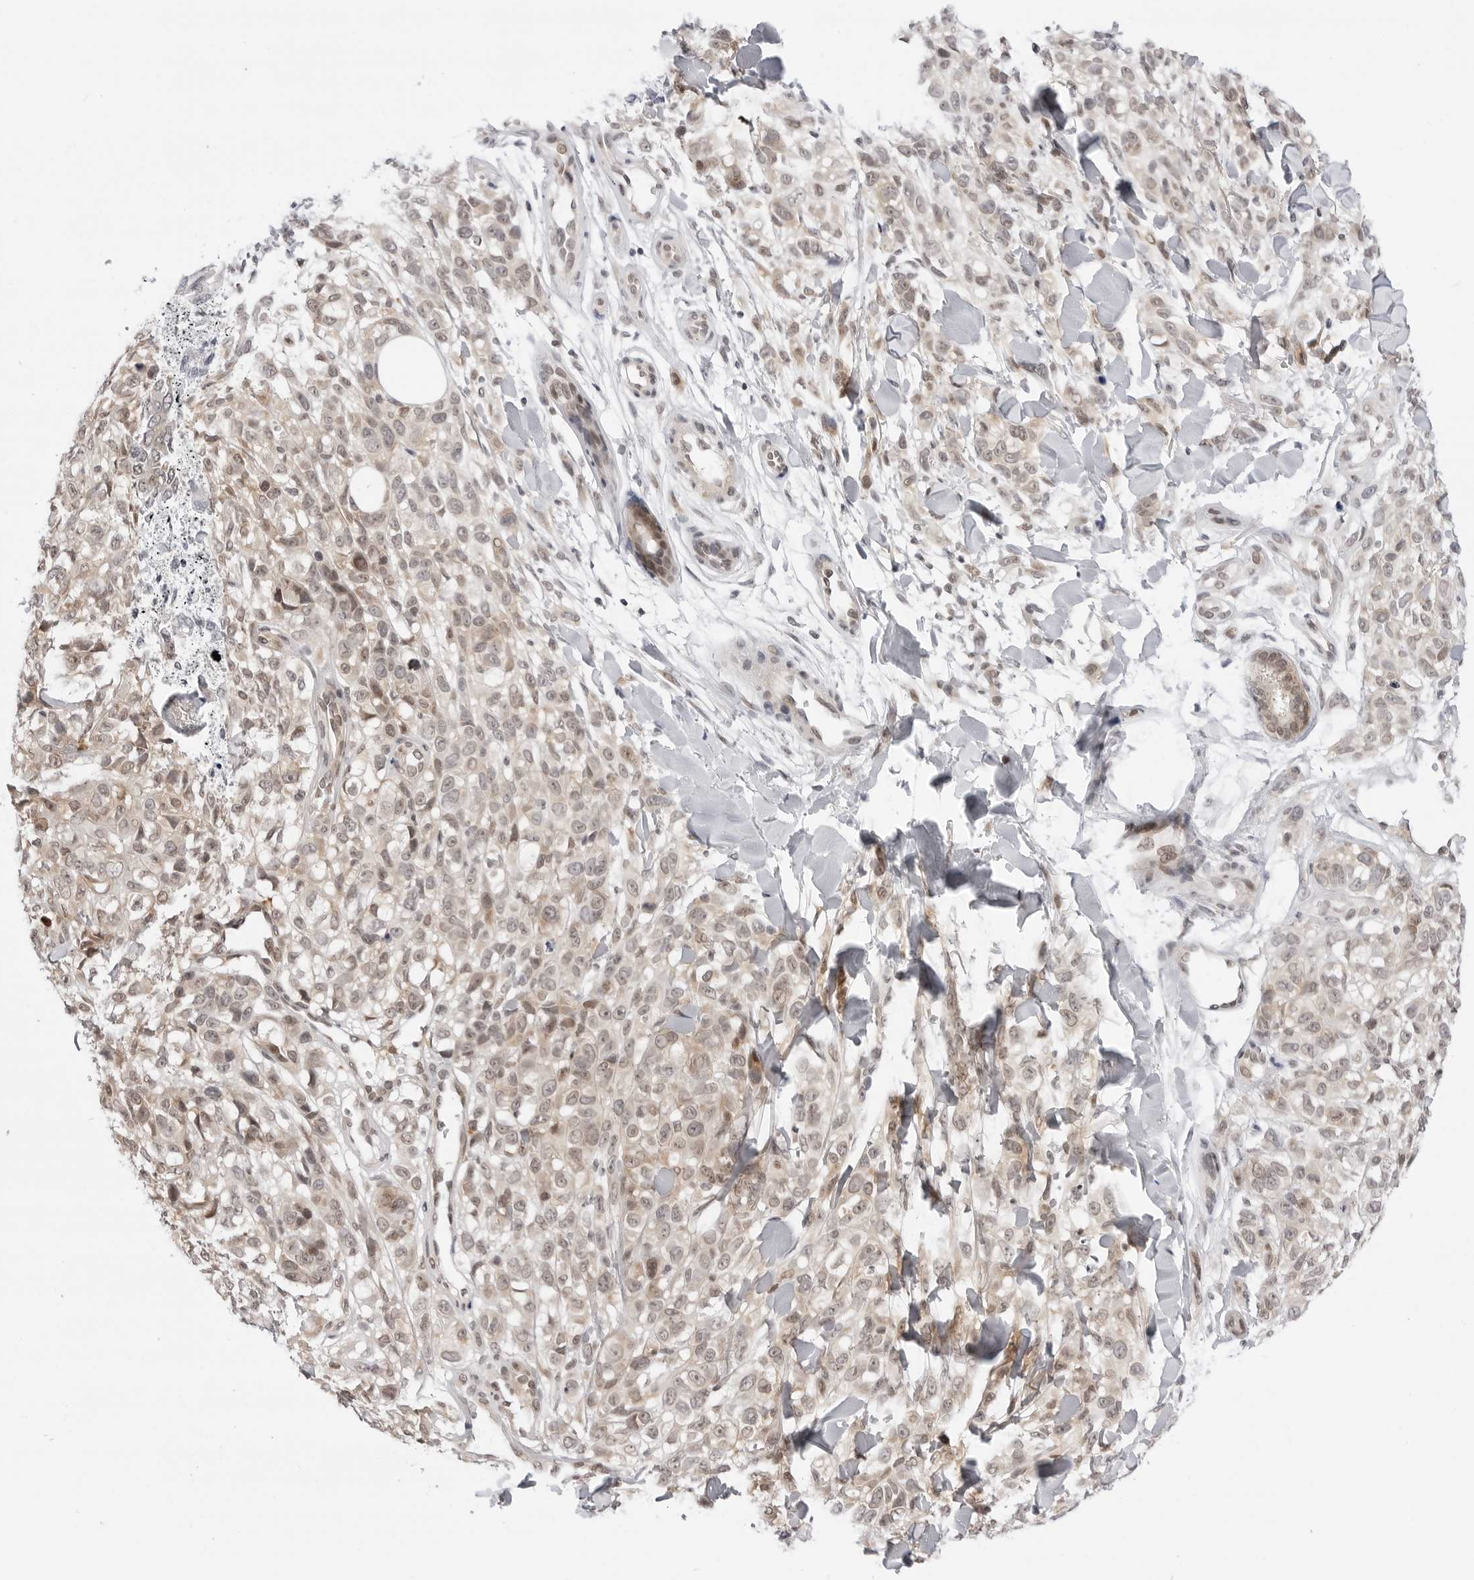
{"staining": {"intensity": "weak", "quantity": "<25%", "location": "cytoplasmic/membranous,nuclear"}, "tissue": "melanoma", "cell_type": "Tumor cells", "image_type": "cancer", "snomed": [{"axis": "morphology", "description": "Malignant melanoma, Metastatic site"}, {"axis": "topography", "description": "Skin"}], "caption": "This micrograph is of malignant melanoma (metastatic site) stained with IHC to label a protein in brown with the nuclei are counter-stained blue. There is no expression in tumor cells.", "gene": "PPP2R5C", "patient": {"sex": "female", "age": 72}}